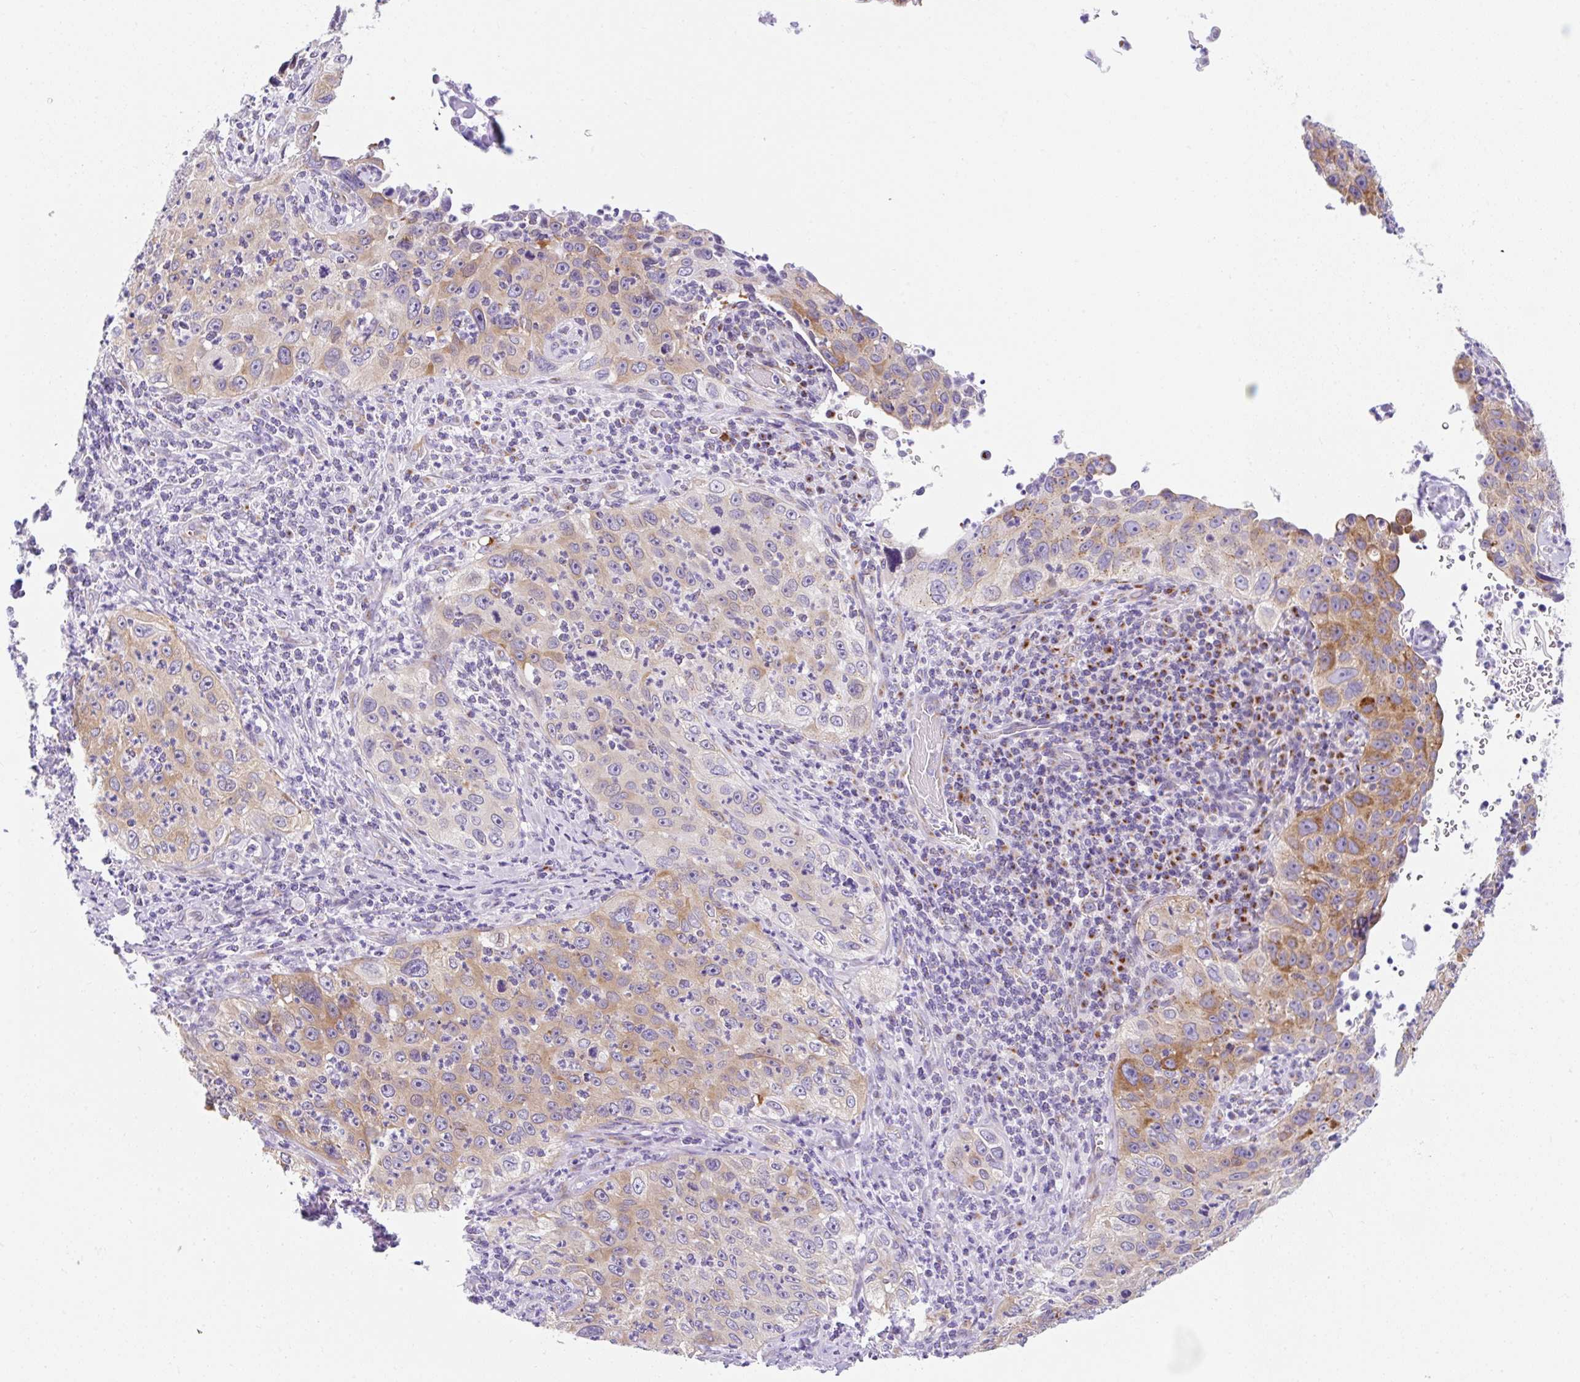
{"staining": {"intensity": "moderate", "quantity": "25%-75%", "location": "cytoplasmic/membranous"}, "tissue": "cervical cancer", "cell_type": "Tumor cells", "image_type": "cancer", "snomed": [{"axis": "morphology", "description": "Squamous cell carcinoma, NOS"}, {"axis": "topography", "description": "Cervix"}], "caption": "IHC micrograph of neoplastic tissue: human cervical cancer stained using immunohistochemistry (IHC) exhibits medium levels of moderate protein expression localized specifically in the cytoplasmic/membranous of tumor cells, appearing as a cytoplasmic/membranous brown color.", "gene": "GOLGA8A", "patient": {"sex": "female", "age": 30}}